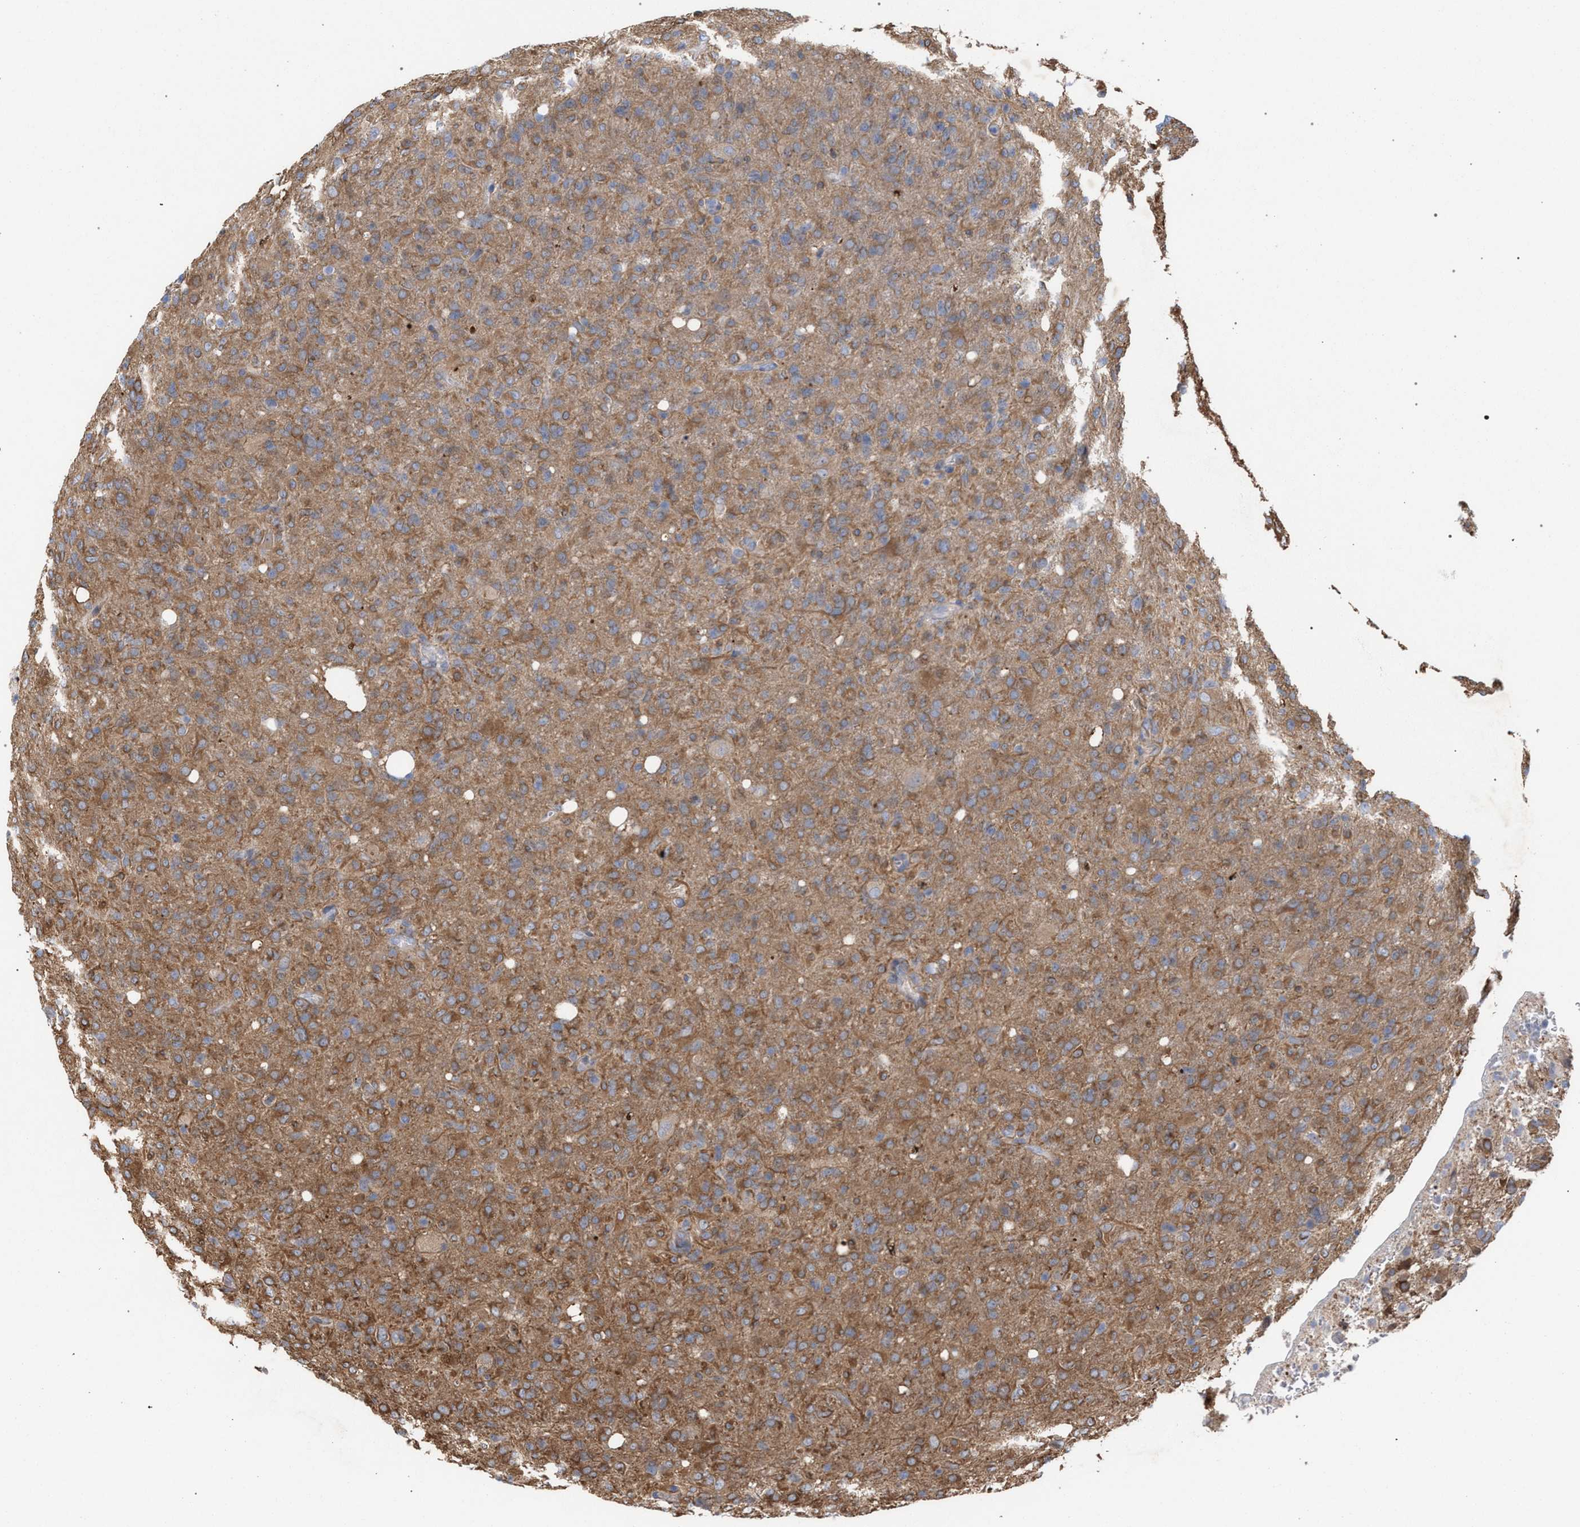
{"staining": {"intensity": "moderate", "quantity": ">75%", "location": "cytoplasmic/membranous"}, "tissue": "glioma", "cell_type": "Tumor cells", "image_type": "cancer", "snomed": [{"axis": "morphology", "description": "Glioma, malignant, High grade"}, {"axis": "topography", "description": "Brain"}], "caption": "Approximately >75% of tumor cells in human malignant high-grade glioma show moderate cytoplasmic/membranous protein staining as visualized by brown immunohistochemical staining.", "gene": "FHOD3", "patient": {"sex": "female", "age": 57}}